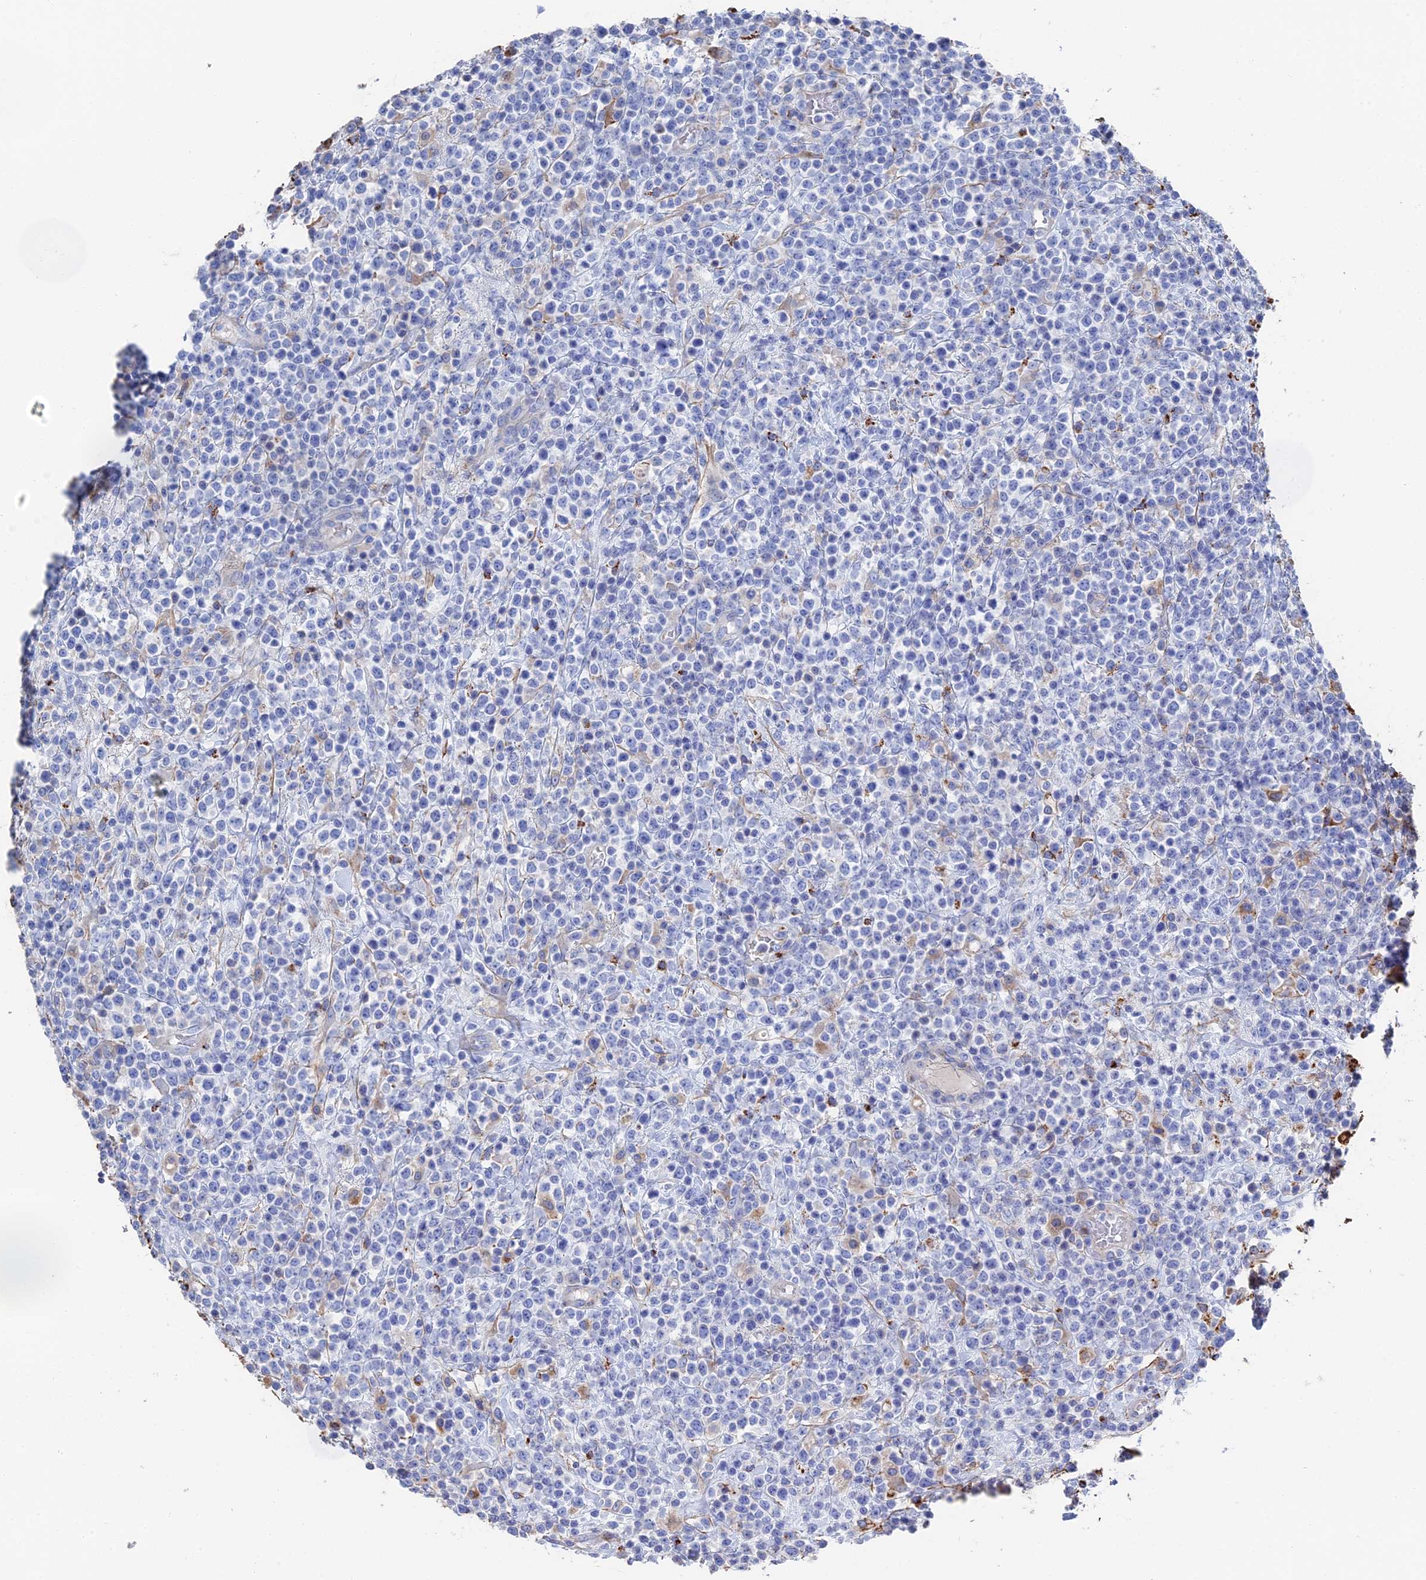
{"staining": {"intensity": "negative", "quantity": "none", "location": "none"}, "tissue": "lymphoma", "cell_type": "Tumor cells", "image_type": "cancer", "snomed": [{"axis": "morphology", "description": "Malignant lymphoma, non-Hodgkin's type, High grade"}, {"axis": "topography", "description": "Colon"}], "caption": "Human lymphoma stained for a protein using immunohistochemistry exhibits no staining in tumor cells.", "gene": "STRA6", "patient": {"sex": "female", "age": 53}}